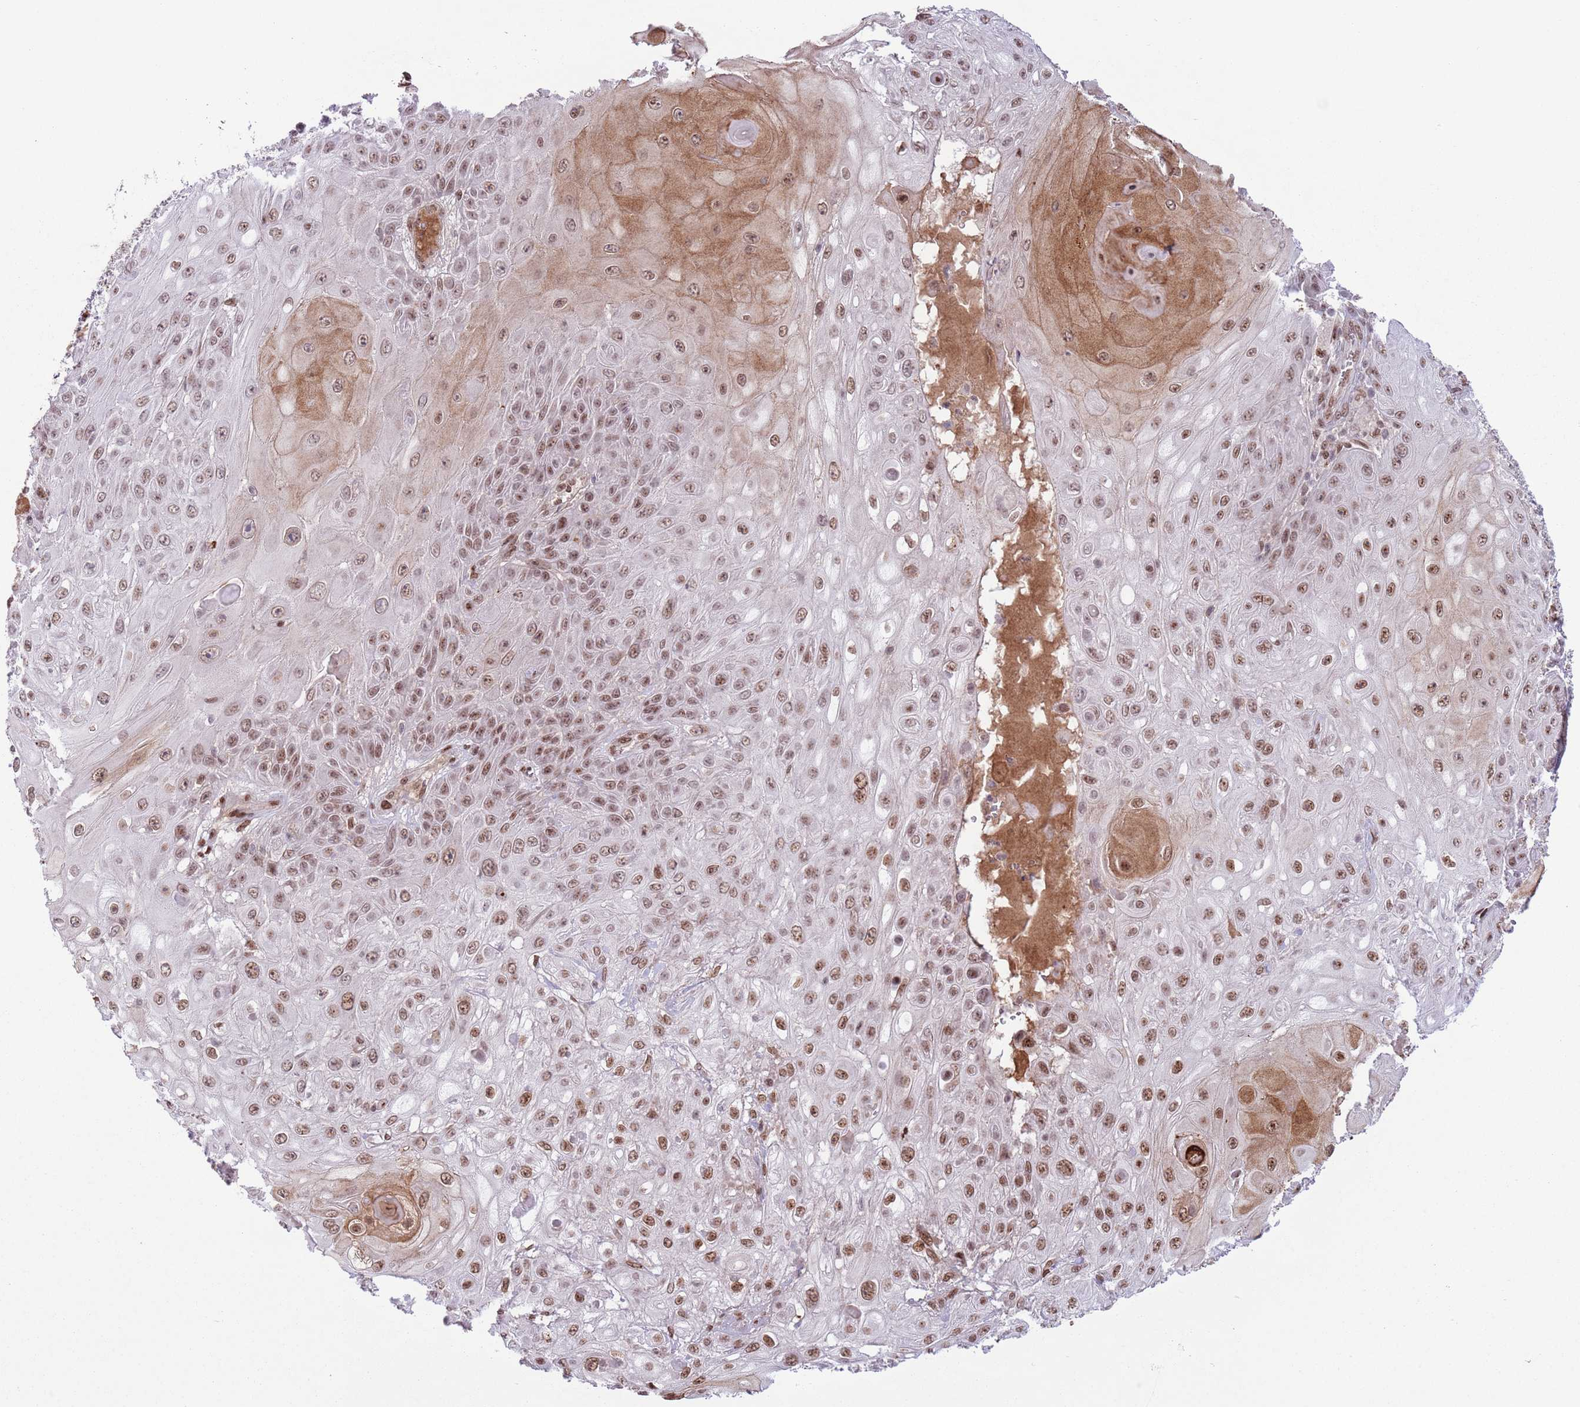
{"staining": {"intensity": "moderate", "quantity": ">75%", "location": "cytoplasmic/membranous,nuclear"}, "tissue": "skin cancer", "cell_type": "Tumor cells", "image_type": "cancer", "snomed": [{"axis": "morphology", "description": "Normal tissue, NOS"}, {"axis": "morphology", "description": "Squamous cell carcinoma, NOS"}, {"axis": "topography", "description": "Skin"}, {"axis": "topography", "description": "Cartilage tissue"}], "caption": "This is a photomicrograph of immunohistochemistry staining of squamous cell carcinoma (skin), which shows moderate staining in the cytoplasmic/membranous and nuclear of tumor cells.", "gene": "SIPA1L3", "patient": {"sex": "female", "age": 79}}